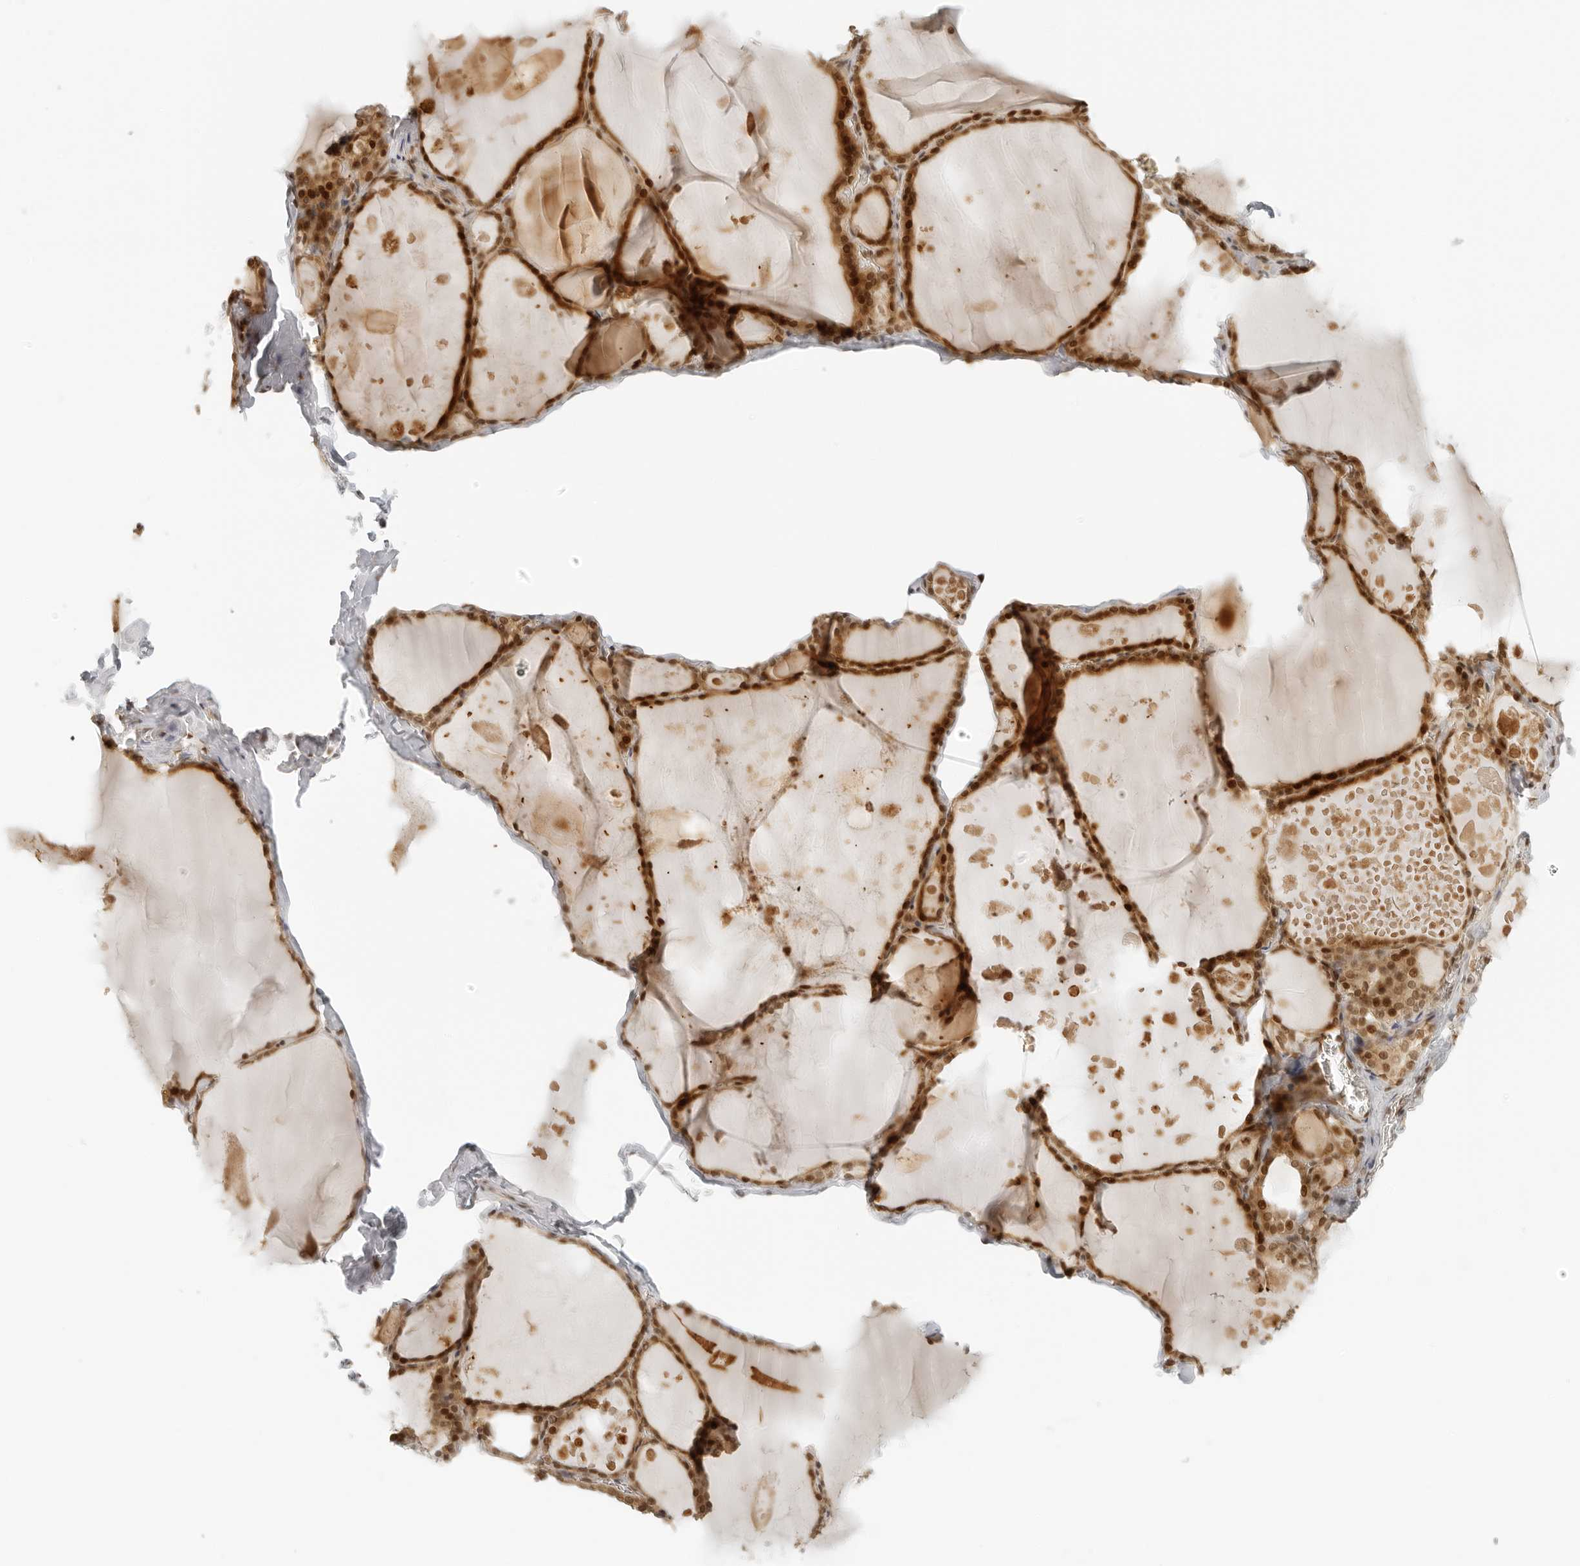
{"staining": {"intensity": "strong", "quantity": ">75%", "location": "cytoplasmic/membranous,nuclear"}, "tissue": "thyroid gland", "cell_type": "Glandular cells", "image_type": "normal", "snomed": [{"axis": "morphology", "description": "Normal tissue, NOS"}, {"axis": "topography", "description": "Thyroid gland"}], "caption": "Immunohistochemistry (IHC) histopathology image of unremarkable thyroid gland: human thyroid gland stained using IHC exhibits high levels of strong protein expression localized specifically in the cytoplasmic/membranous,nuclear of glandular cells, appearing as a cytoplasmic/membranous,nuclear brown color.", "gene": "ZNF407", "patient": {"sex": "male", "age": 56}}